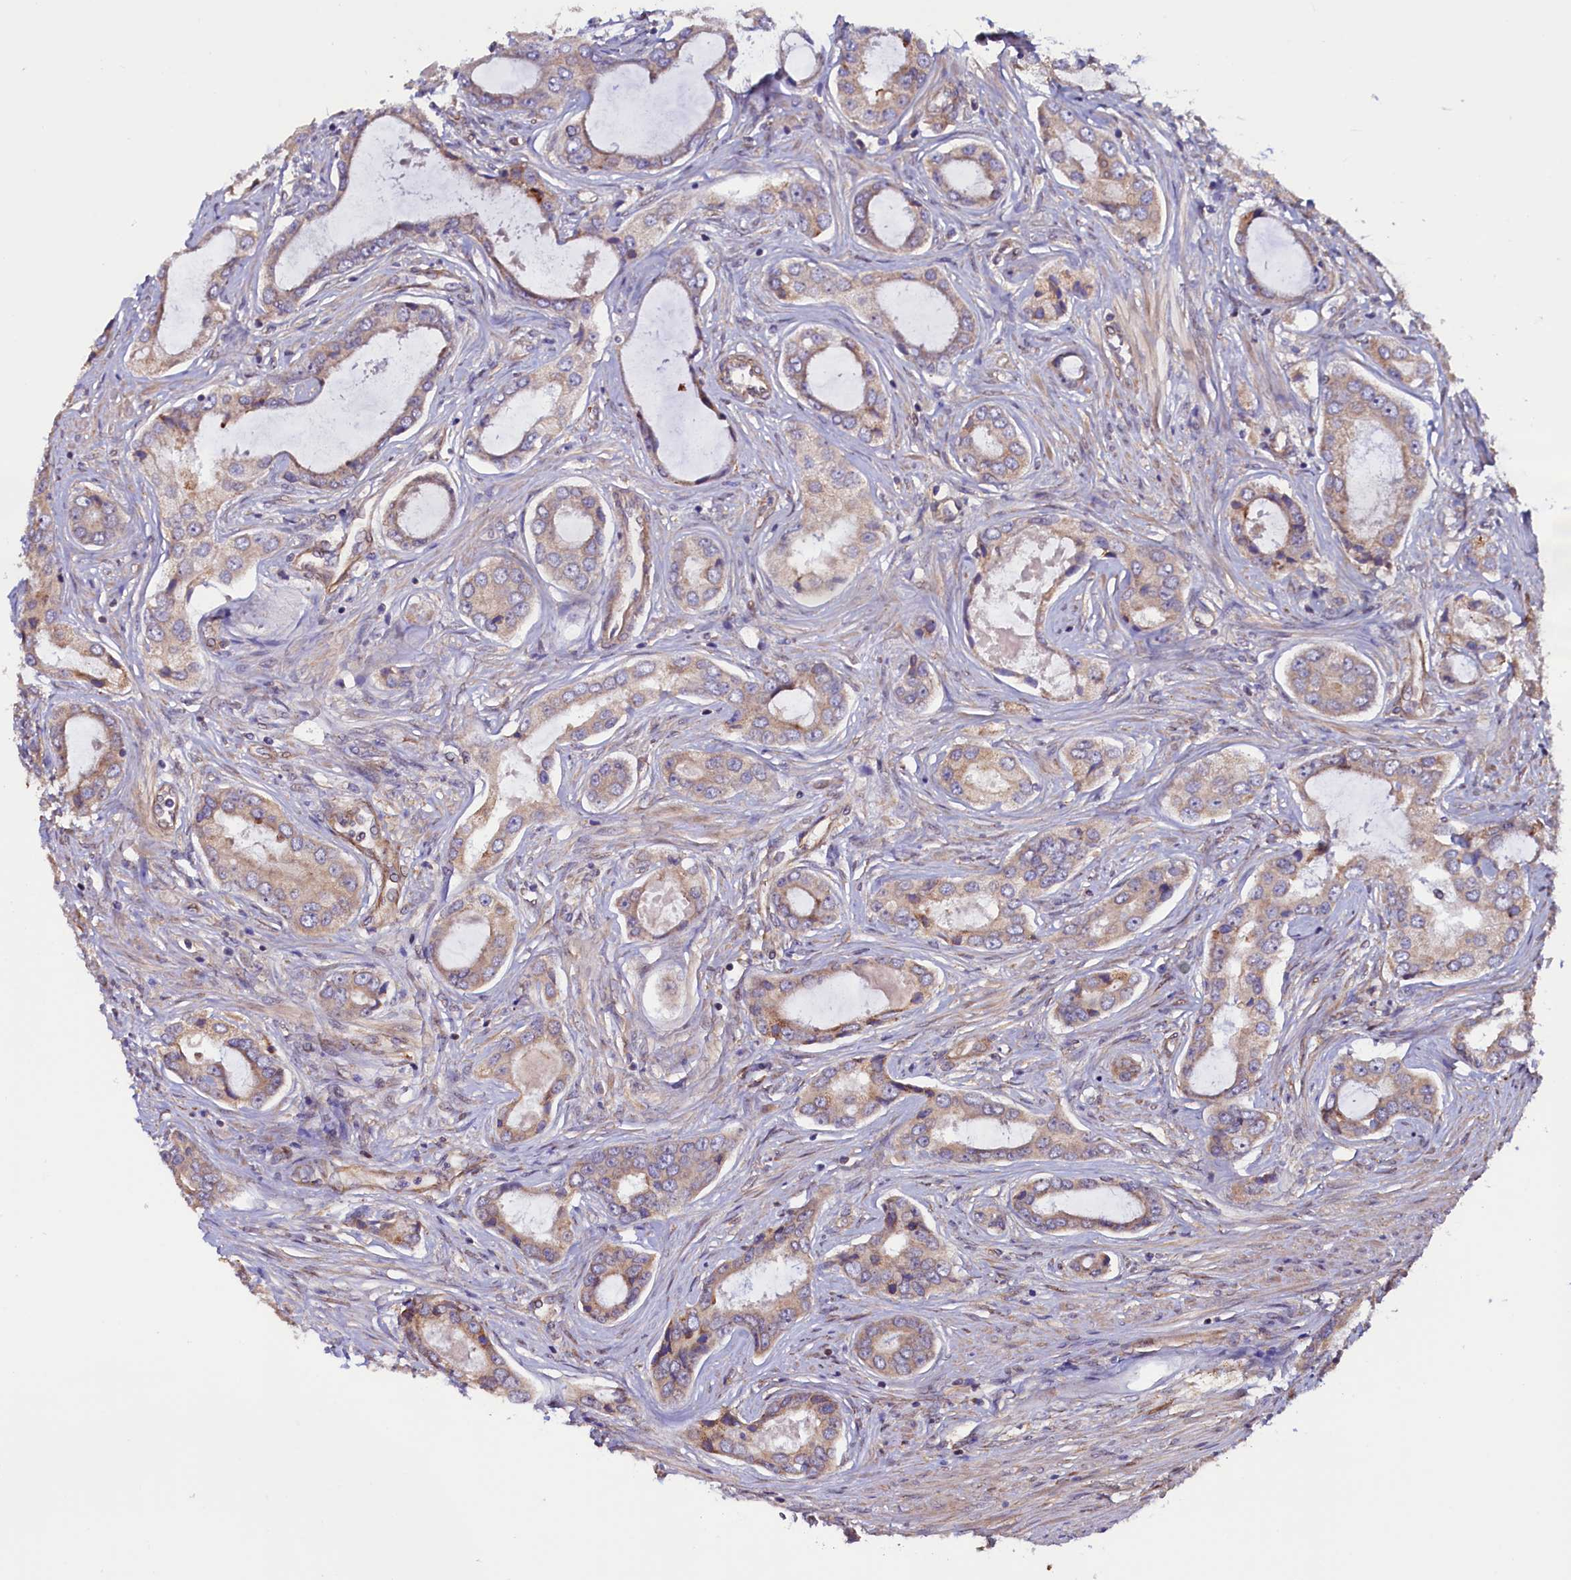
{"staining": {"intensity": "weak", "quantity": "<25%", "location": "cytoplasmic/membranous"}, "tissue": "prostate cancer", "cell_type": "Tumor cells", "image_type": "cancer", "snomed": [{"axis": "morphology", "description": "Adenocarcinoma, Low grade"}, {"axis": "topography", "description": "Prostate"}], "caption": "This is an immunohistochemistry (IHC) image of human low-grade adenocarcinoma (prostate). There is no expression in tumor cells.", "gene": "ATXN2L", "patient": {"sex": "male", "age": 68}}